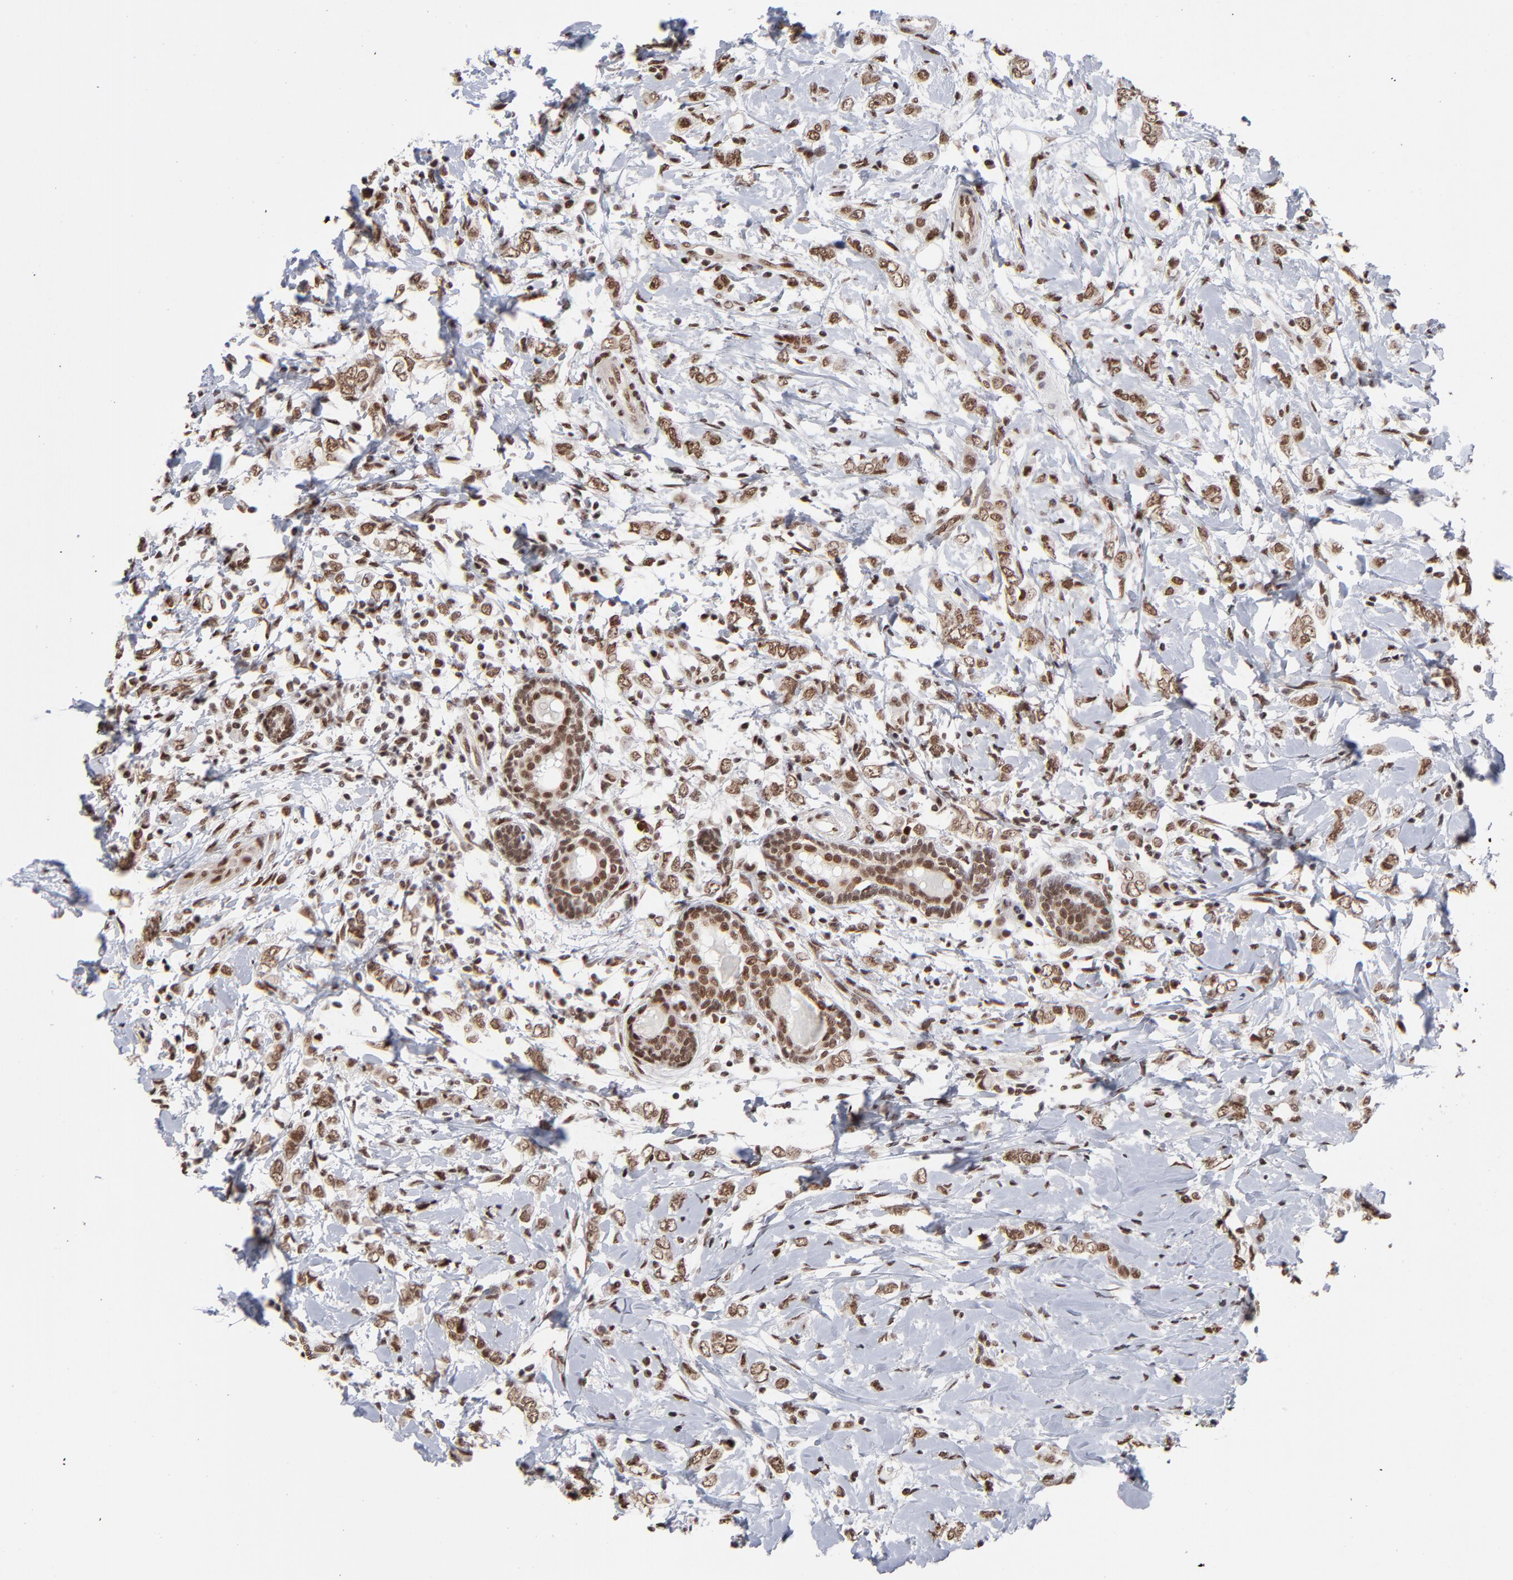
{"staining": {"intensity": "strong", "quantity": ">75%", "location": "cytoplasmic/membranous,nuclear"}, "tissue": "breast cancer", "cell_type": "Tumor cells", "image_type": "cancer", "snomed": [{"axis": "morphology", "description": "Normal tissue, NOS"}, {"axis": "morphology", "description": "Lobular carcinoma"}, {"axis": "topography", "description": "Breast"}], "caption": "High-magnification brightfield microscopy of lobular carcinoma (breast) stained with DAB (brown) and counterstained with hematoxylin (blue). tumor cells exhibit strong cytoplasmic/membranous and nuclear staining is appreciated in approximately>75% of cells. (DAB (3,3'-diaminobenzidine) IHC with brightfield microscopy, high magnification).", "gene": "ZNF3", "patient": {"sex": "female", "age": 47}}